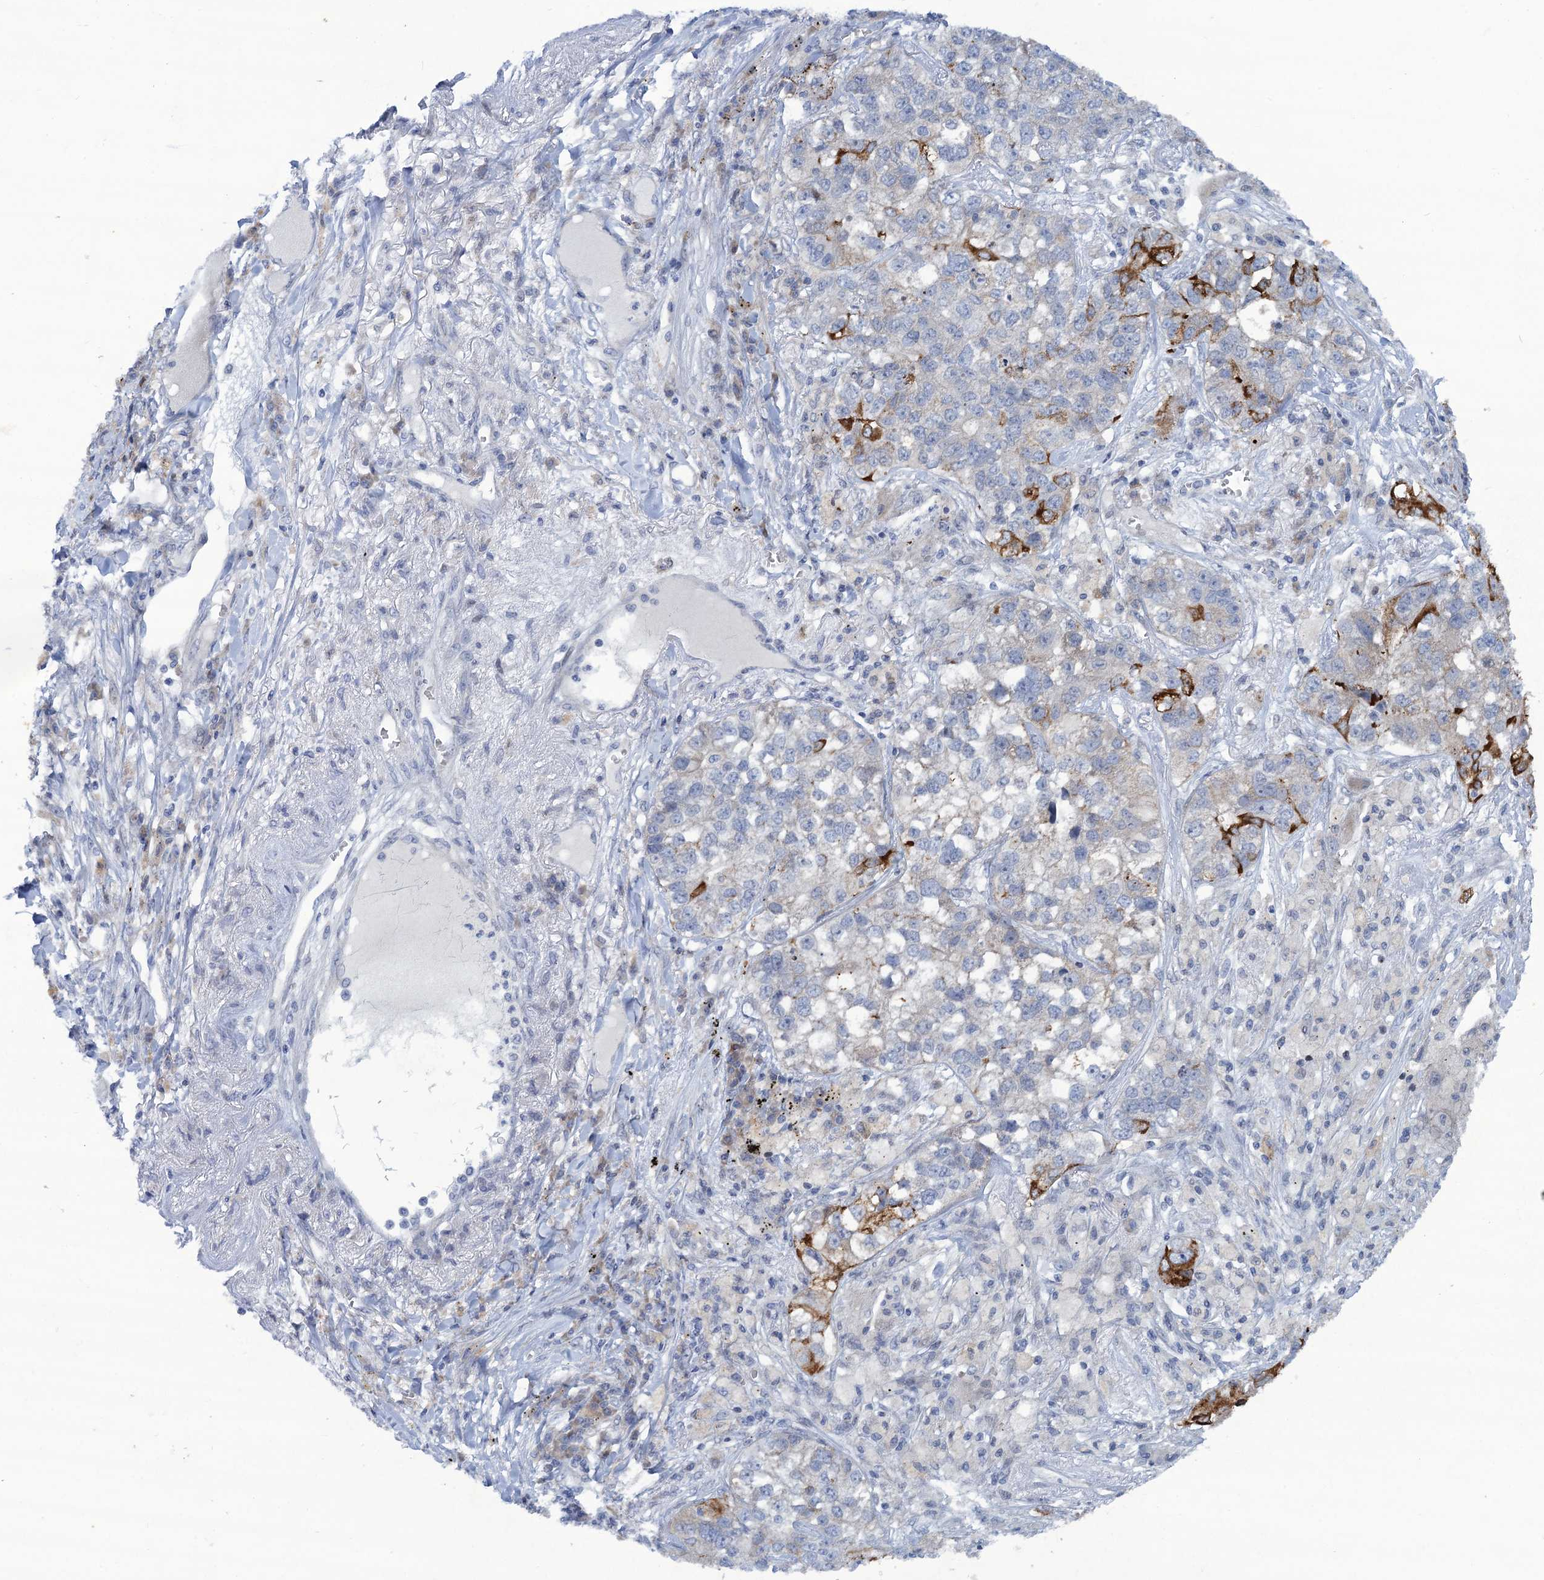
{"staining": {"intensity": "strong", "quantity": "<25%", "location": "cytoplasmic/membranous"}, "tissue": "lung cancer", "cell_type": "Tumor cells", "image_type": "cancer", "snomed": [{"axis": "morphology", "description": "Adenocarcinoma, NOS"}, {"axis": "topography", "description": "Lung"}], "caption": "Immunohistochemical staining of lung adenocarcinoma displays strong cytoplasmic/membranous protein expression in about <25% of tumor cells.", "gene": "QPCTL", "patient": {"sex": "male", "age": 49}}